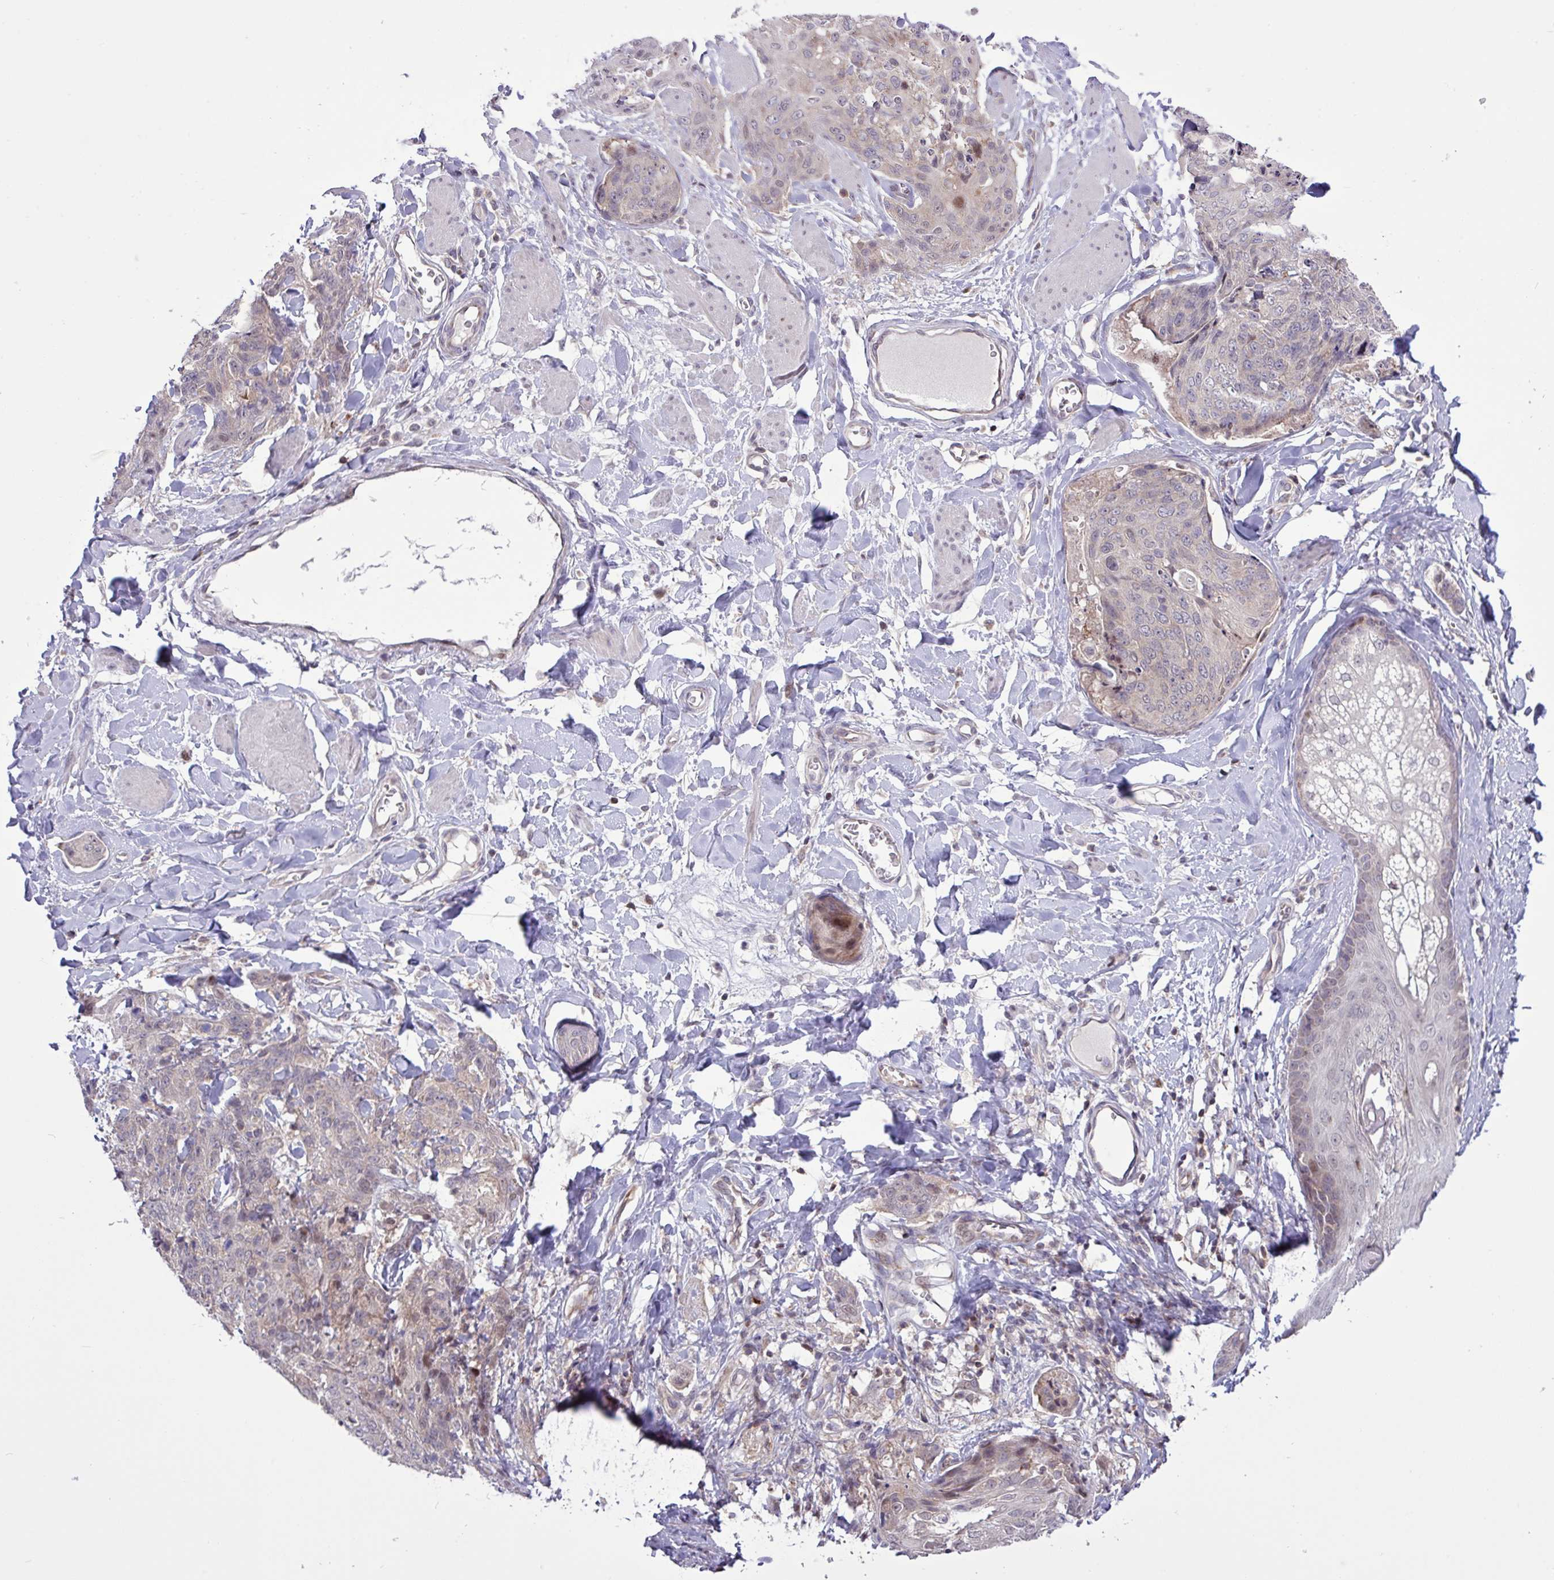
{"staining": {"intensity": "weak", "quantity": "<25%", "location": "cytoplasmic/membranous,nuclear"}, "tissue": "skin cancer", "cell_type": "Tumor cells", "image_type": "cancer", "snomed": [{"axis": "morphology", "description": "Squamous cell carcinoma, NOS"}, {"axis": "topography", "description": "Skin"}, {"axis": "topography", "description": "Vulva"}], "caption": "Tumor cells show no significant protein expression in skin cancer.", "gene": "RTL3", "patient": {"sex": "female", "age": 85}}